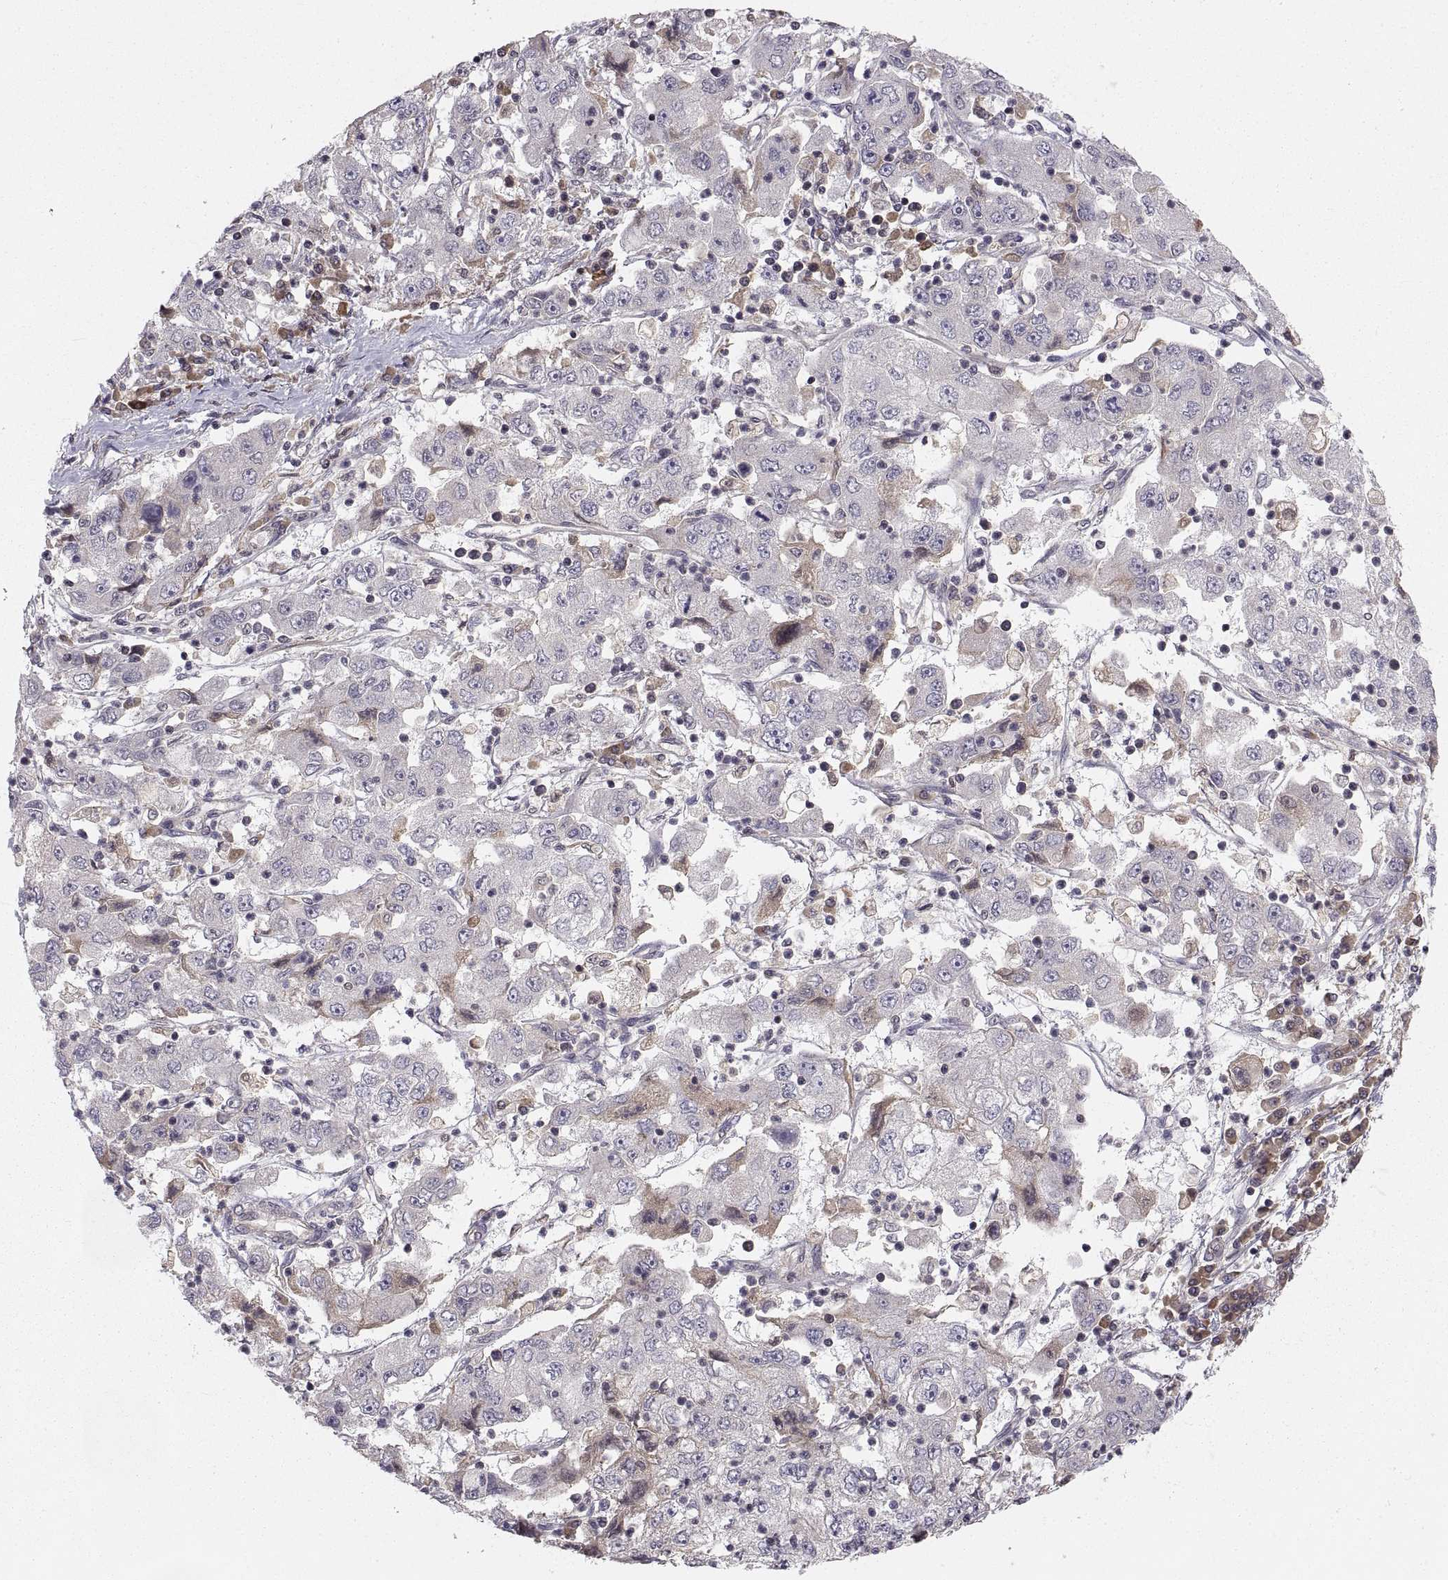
{"staining": {"intensity": "moderate", "quantity": "<25%", "location": "cytoplasmic/membranous"}, "tissue": "cervical cancer", "cell_type": "Tumor cells", "image_type": "cancer", "snomed": [{"axis": "morphology", "description": "Squamous cell carcinoma, NOS"}, {"axis": "topography", "description": "Cervix"}], "caption": "Immunohistochemistry (IHC) image of human cervical cancer stained for a protein (brown), which displays low levels of moderate cytoplasmic/membranous expression in about <25% of tumor cells.", "gene": "ABL2", "patient": {"sex": "female", "age": 36}}